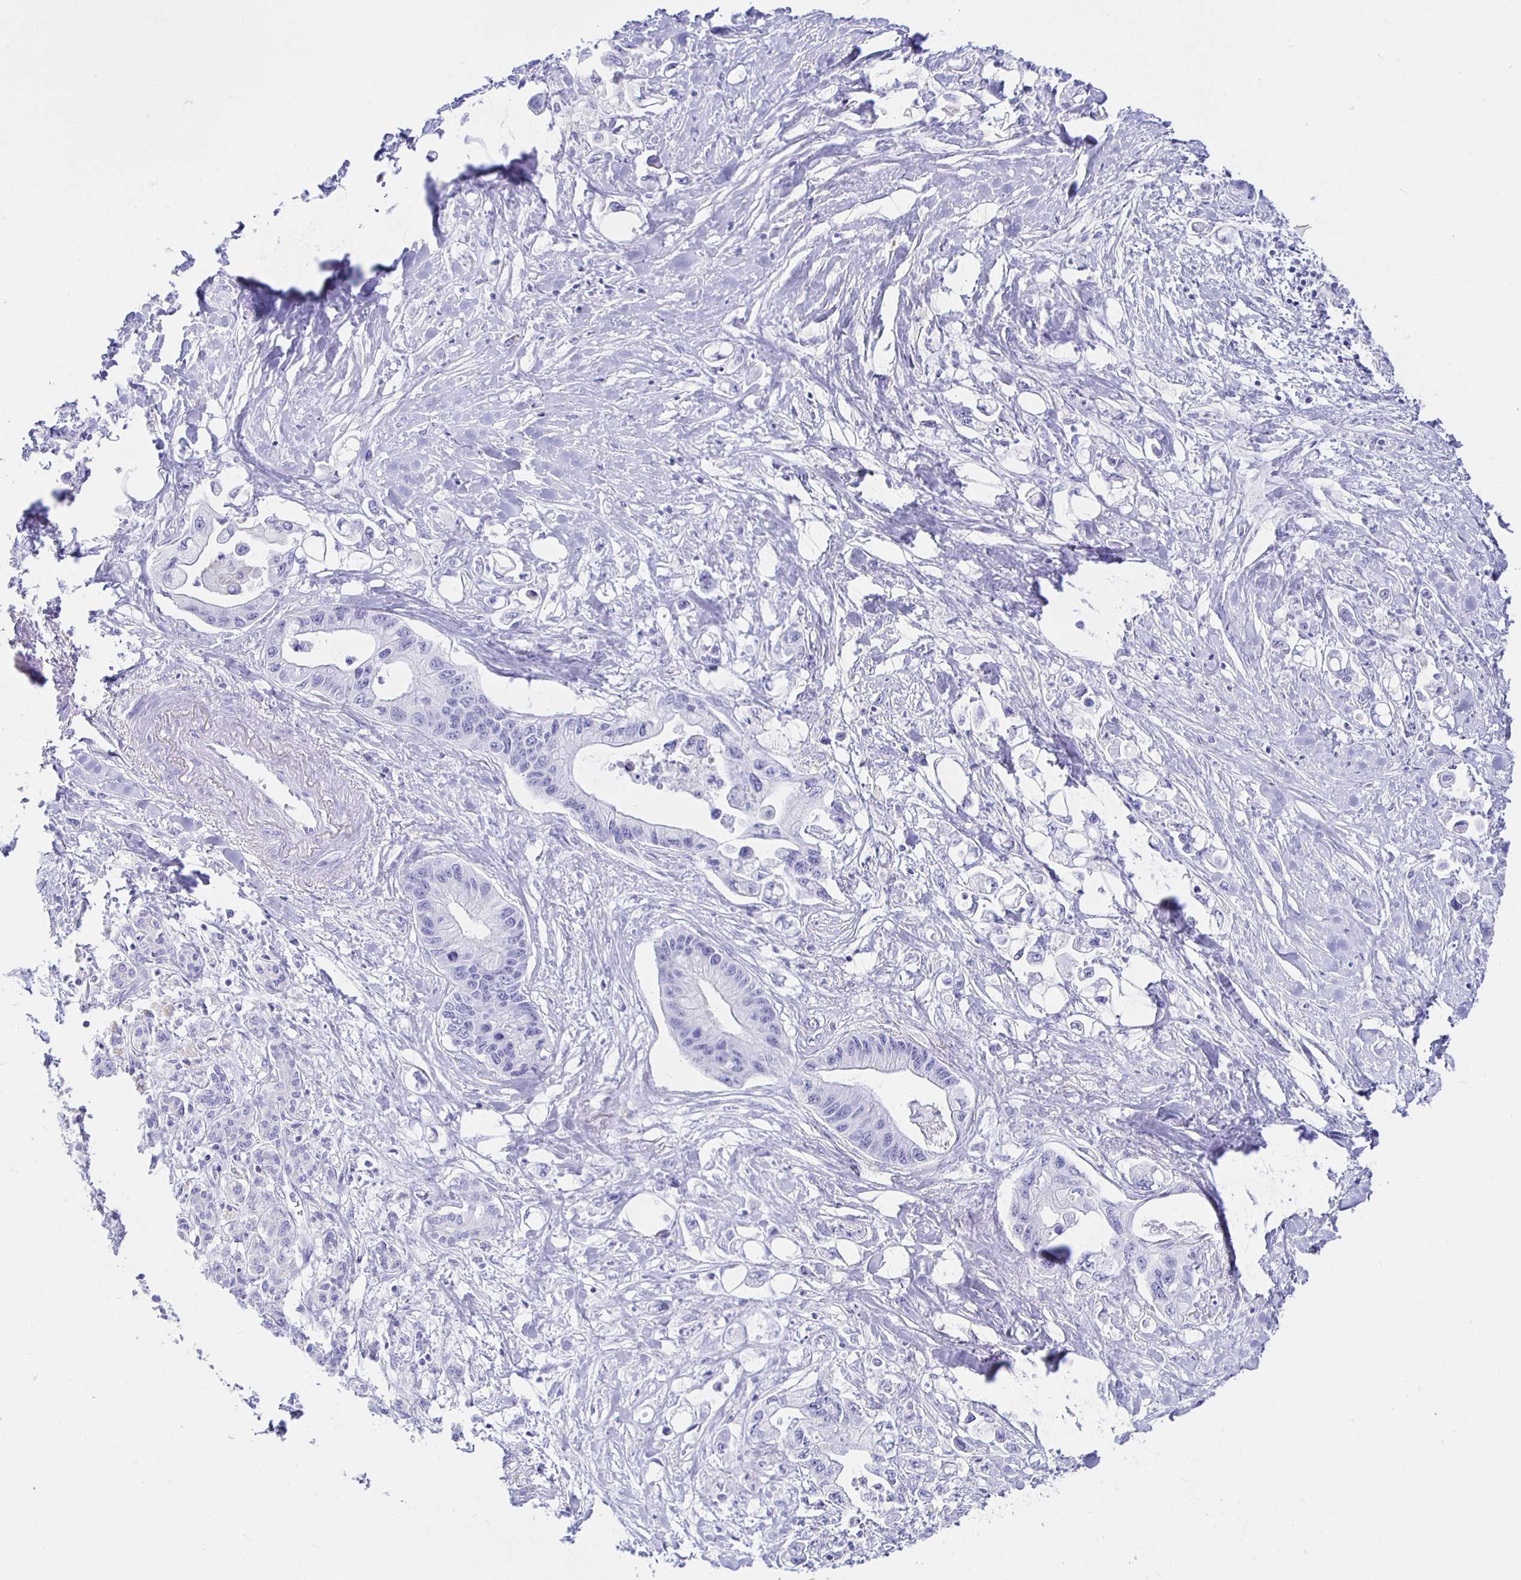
{"staining": {"intensity": "negative", "quantity": "none", "location": "none"}, "tissue": "pancreatic cancer", "cell_type": "Tumor cells", "image_type": "cancer", "snomed": [{"axis": "morphology", "description": "Adenocarcinoma, NOS"}, {"axis": "topography", "description": "Pancreas"}], "caption": "This photomicrograph is of pancreatic cancer stained with immunohistochemistry to label a protein in brown with the nuclei are counter-stained blue. There is no staining in tumor cells.", "gene": "UMOD", "patient": {"sex": "male", "age": 61}}